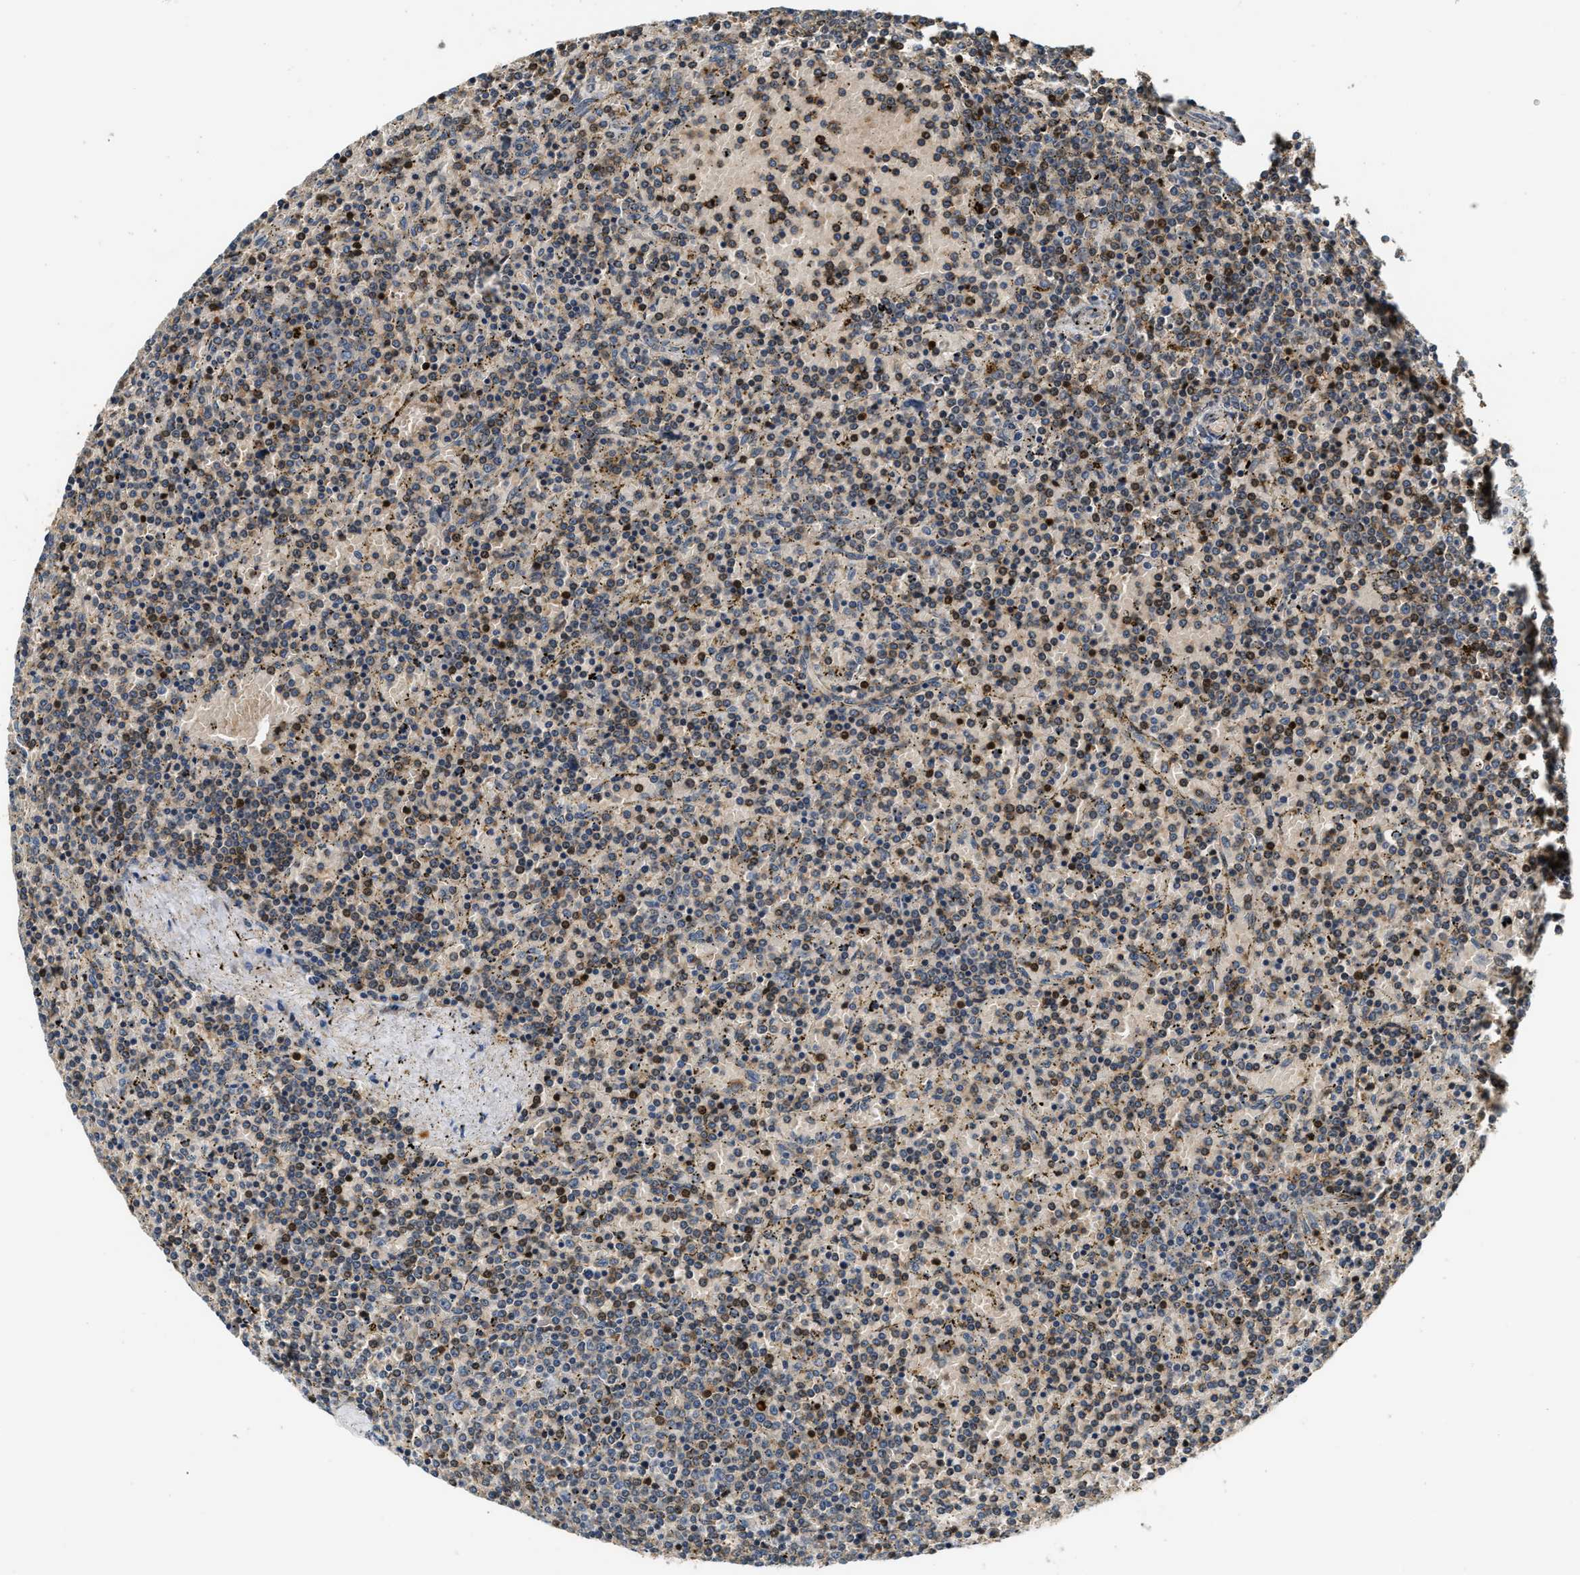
{"staining": {"intensity": "moderate", "quantity": "25%-75%", "location": "cytoplasmic/membranous"}, "tissue": "lymphoma", "cell_type": "Tumor cells", "image_type": "cancer", "snomed": [{"axis": "morphology", "description": "Malignant lymphoma, non-Hodgkin's type, Low grade"}, {"axis": "topography", "description": "Spleen"}], "caption": "Low-grade malignant lymphoma, non-Hodgkin's type was stained to show a protein in brown. There is medium levels of moderate cytoplasmic/membranous expression in about 25%-75% of tumor cells.", "gene": "EXTL2", "patient": {"sex": "female", "age": 77}}